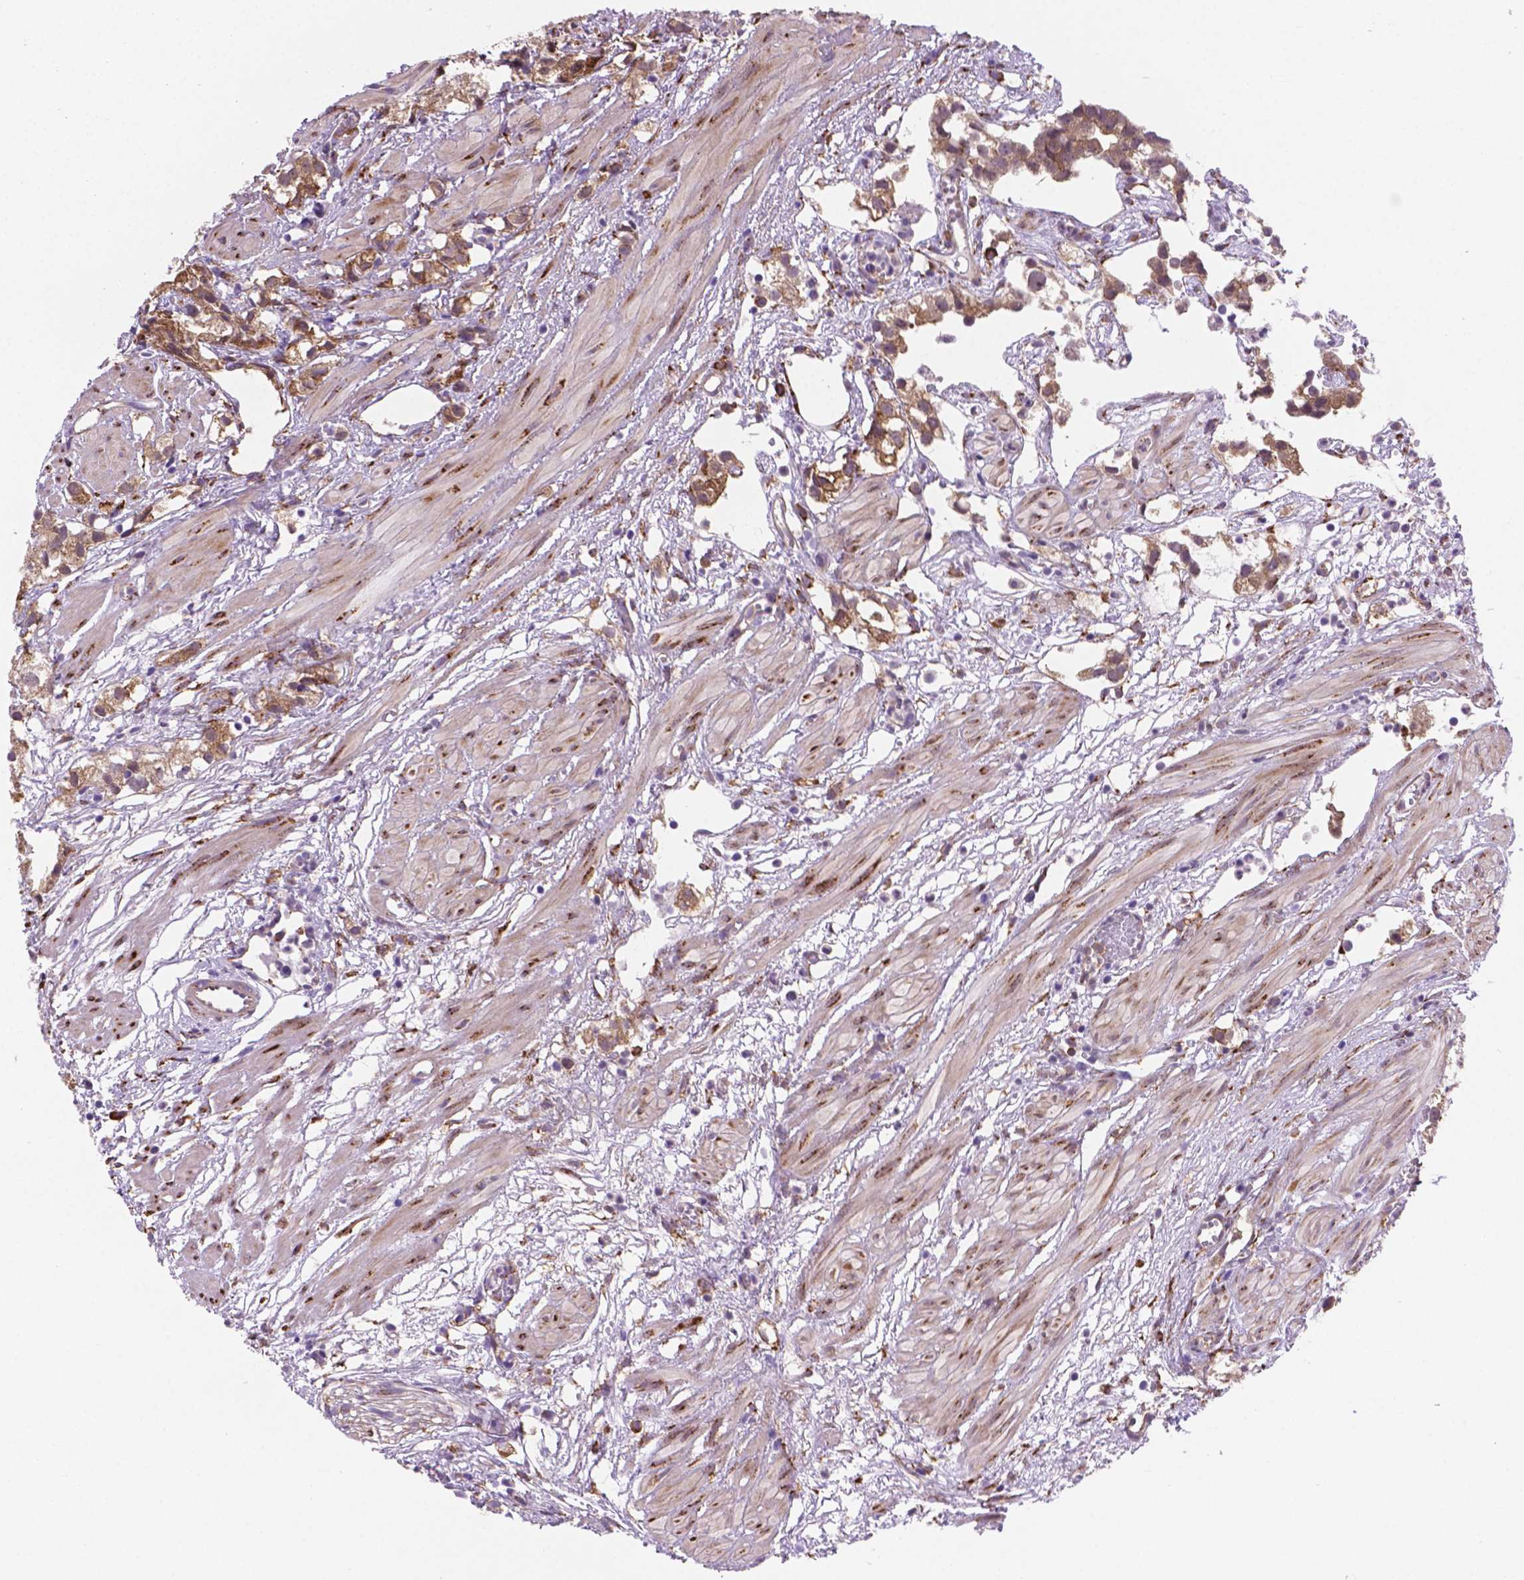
{"staining": {"intensity": "moderate", "quantity": ">75%", "location": "cytoplasmic/membranous"}, "tissue": "prostate cancer", "cell_type": "Tumor cells", "image_type": "cancer", "snomed": [{"axis": "morphology", "description": "Adenocarcinoma, High grade"}, {"axis": "topography", "description": "Prostate"}], "caption": "This histopathology image demonstrates prostate high-grade adenocarcinoma stained with immunohistochemistry (IHC) to label a protein in brown. The cytoplasmic/membranous of tumor cells show moderate positivity for the protein. Nuclei are counter-stained blue.", "gene": "FNIP1", "patient": {"sex": "male", "age": 68}}